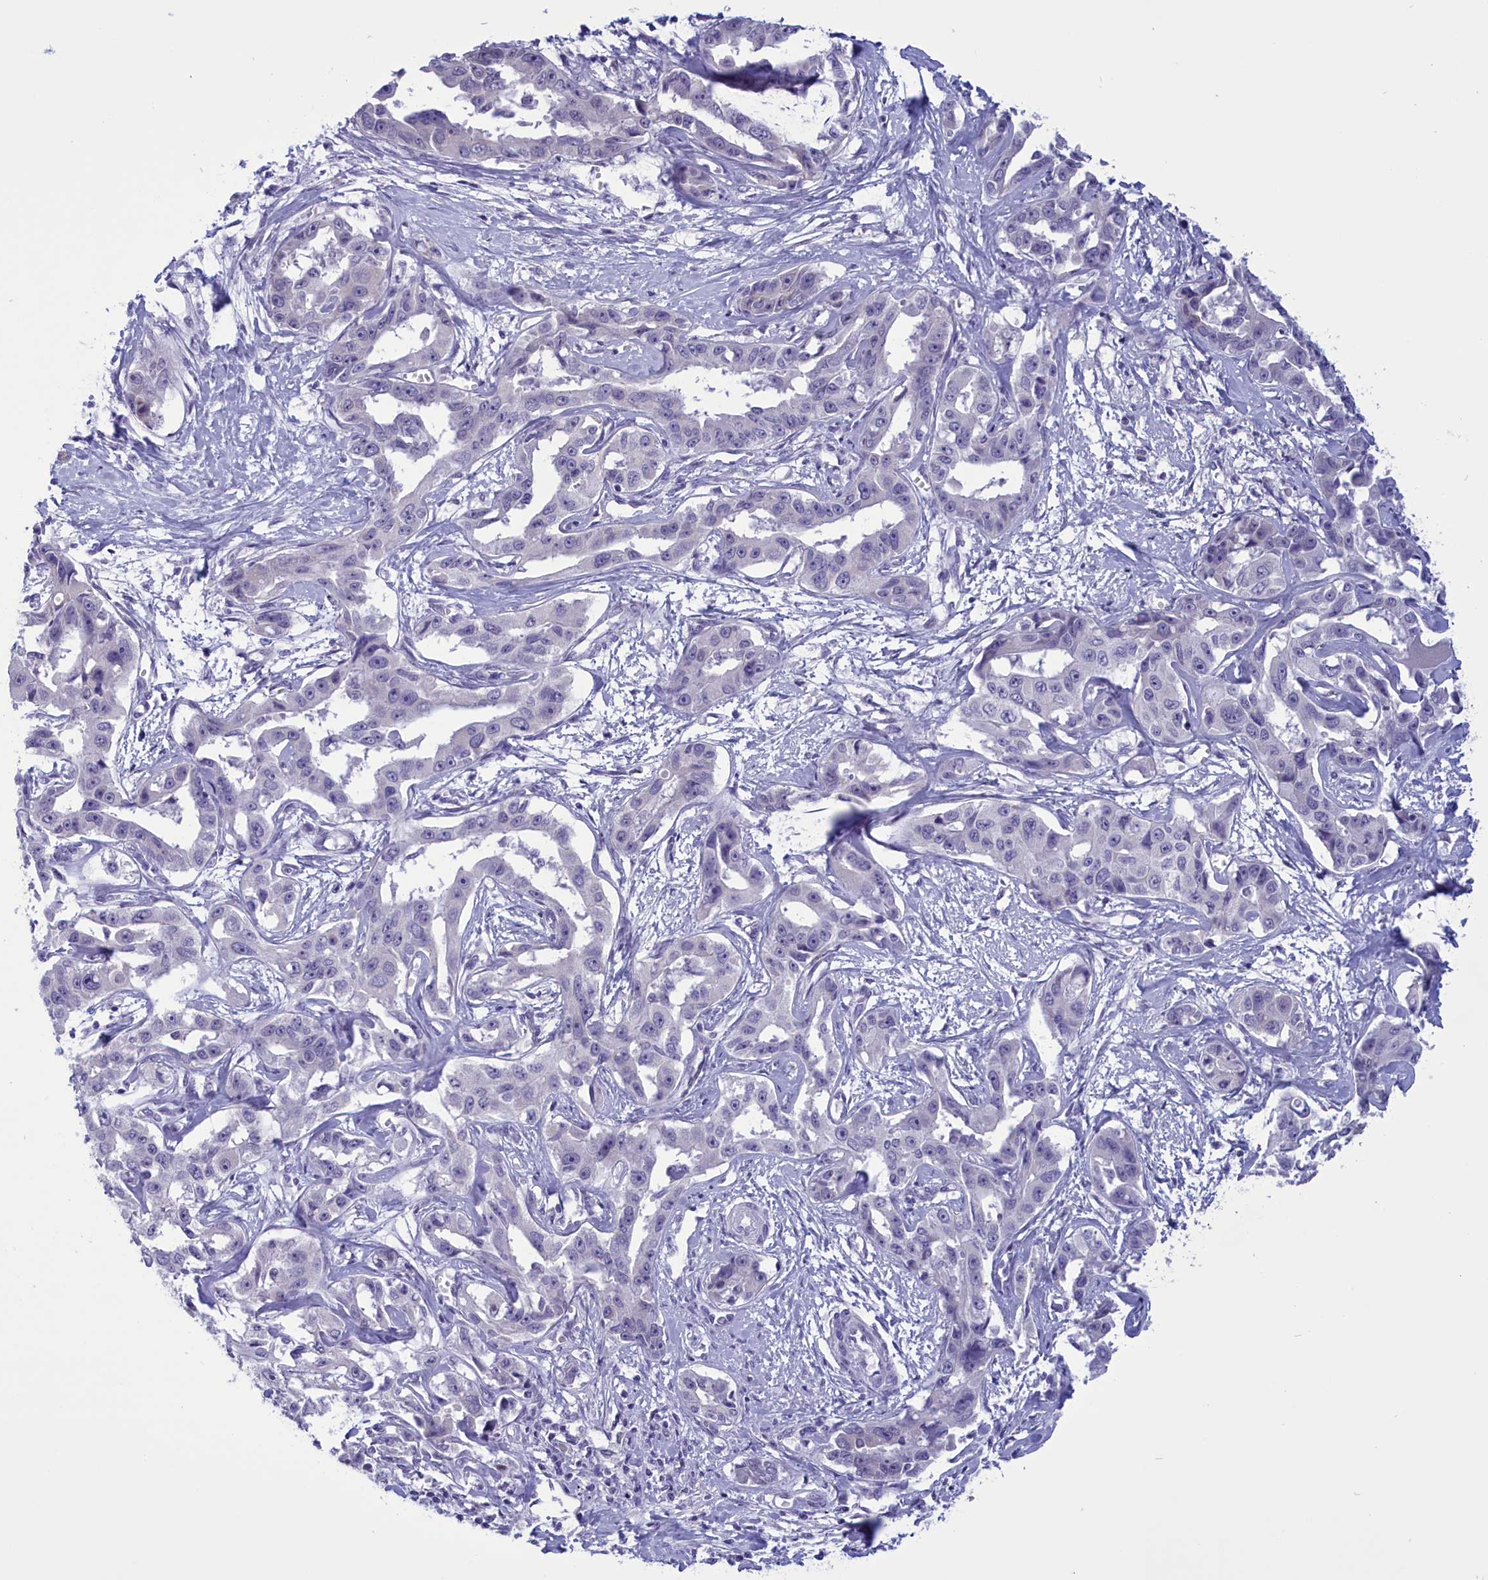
{"staining": {"intensity": "negative", "quantity": "none", "location": "none"}, "tissue": "liver cancer", "cell_type": "Tumor cells", "image_type": "cancer", "snomed": [{"axis": "morphology", "description": "Cholangiocarcinoma"}, {"axis": "topography", "description": "Liver"}], "caption": "High magnification brightfield microscopy of liver cholangiocarcinoma stained with DAB (brown) and counterstained with hematoxylin (blue): tumor cells show no significant expression.", "gene": "ELOA2", "patient": {"sex": "male", "age": 59}}